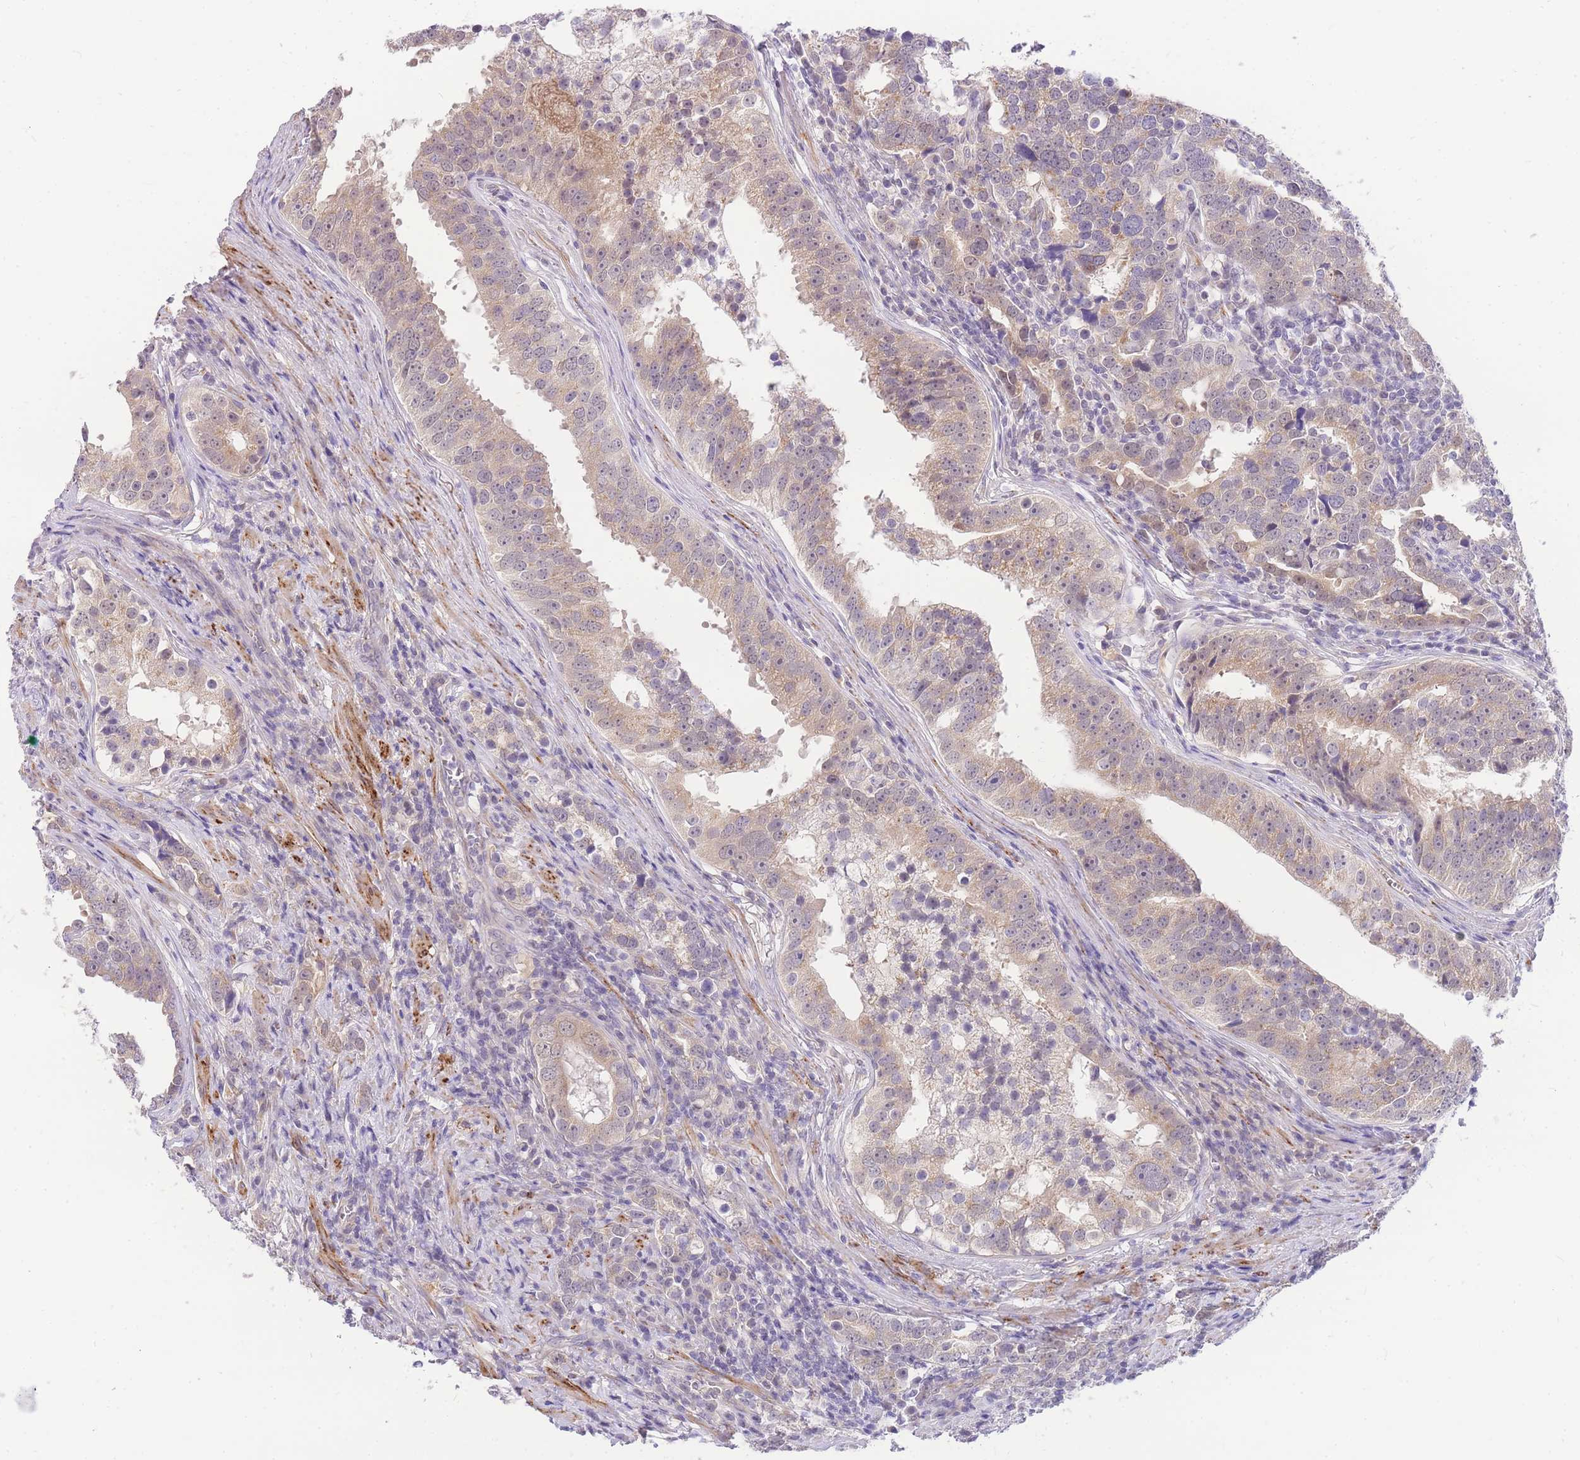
{"staining": {"intensity": "weak", "quantity": "<25%", "location": "cytoplasmic/membranous"}, "tissue": "prostate cancer", "cell_type": "Tumor cells", "image_type": "cancer", "snomed": [{"axis": "morphology", "description": "Adenocarcinoma, High grade"}, {"axis": "topography", "description": "Prostate"}], "caption": "Immunohistochemical staining of prostate cancer reveals no significant positivity in tumor cells. (Stains: DAB (3,3'-diaminobenzidine) immunohistochemistry (IHC) with hematoxylin counter stain, Microscopy: brightfield microscopy at high magnification).", "gene": "S100PBP", "patient": {"sex": "male", "age": 71}}